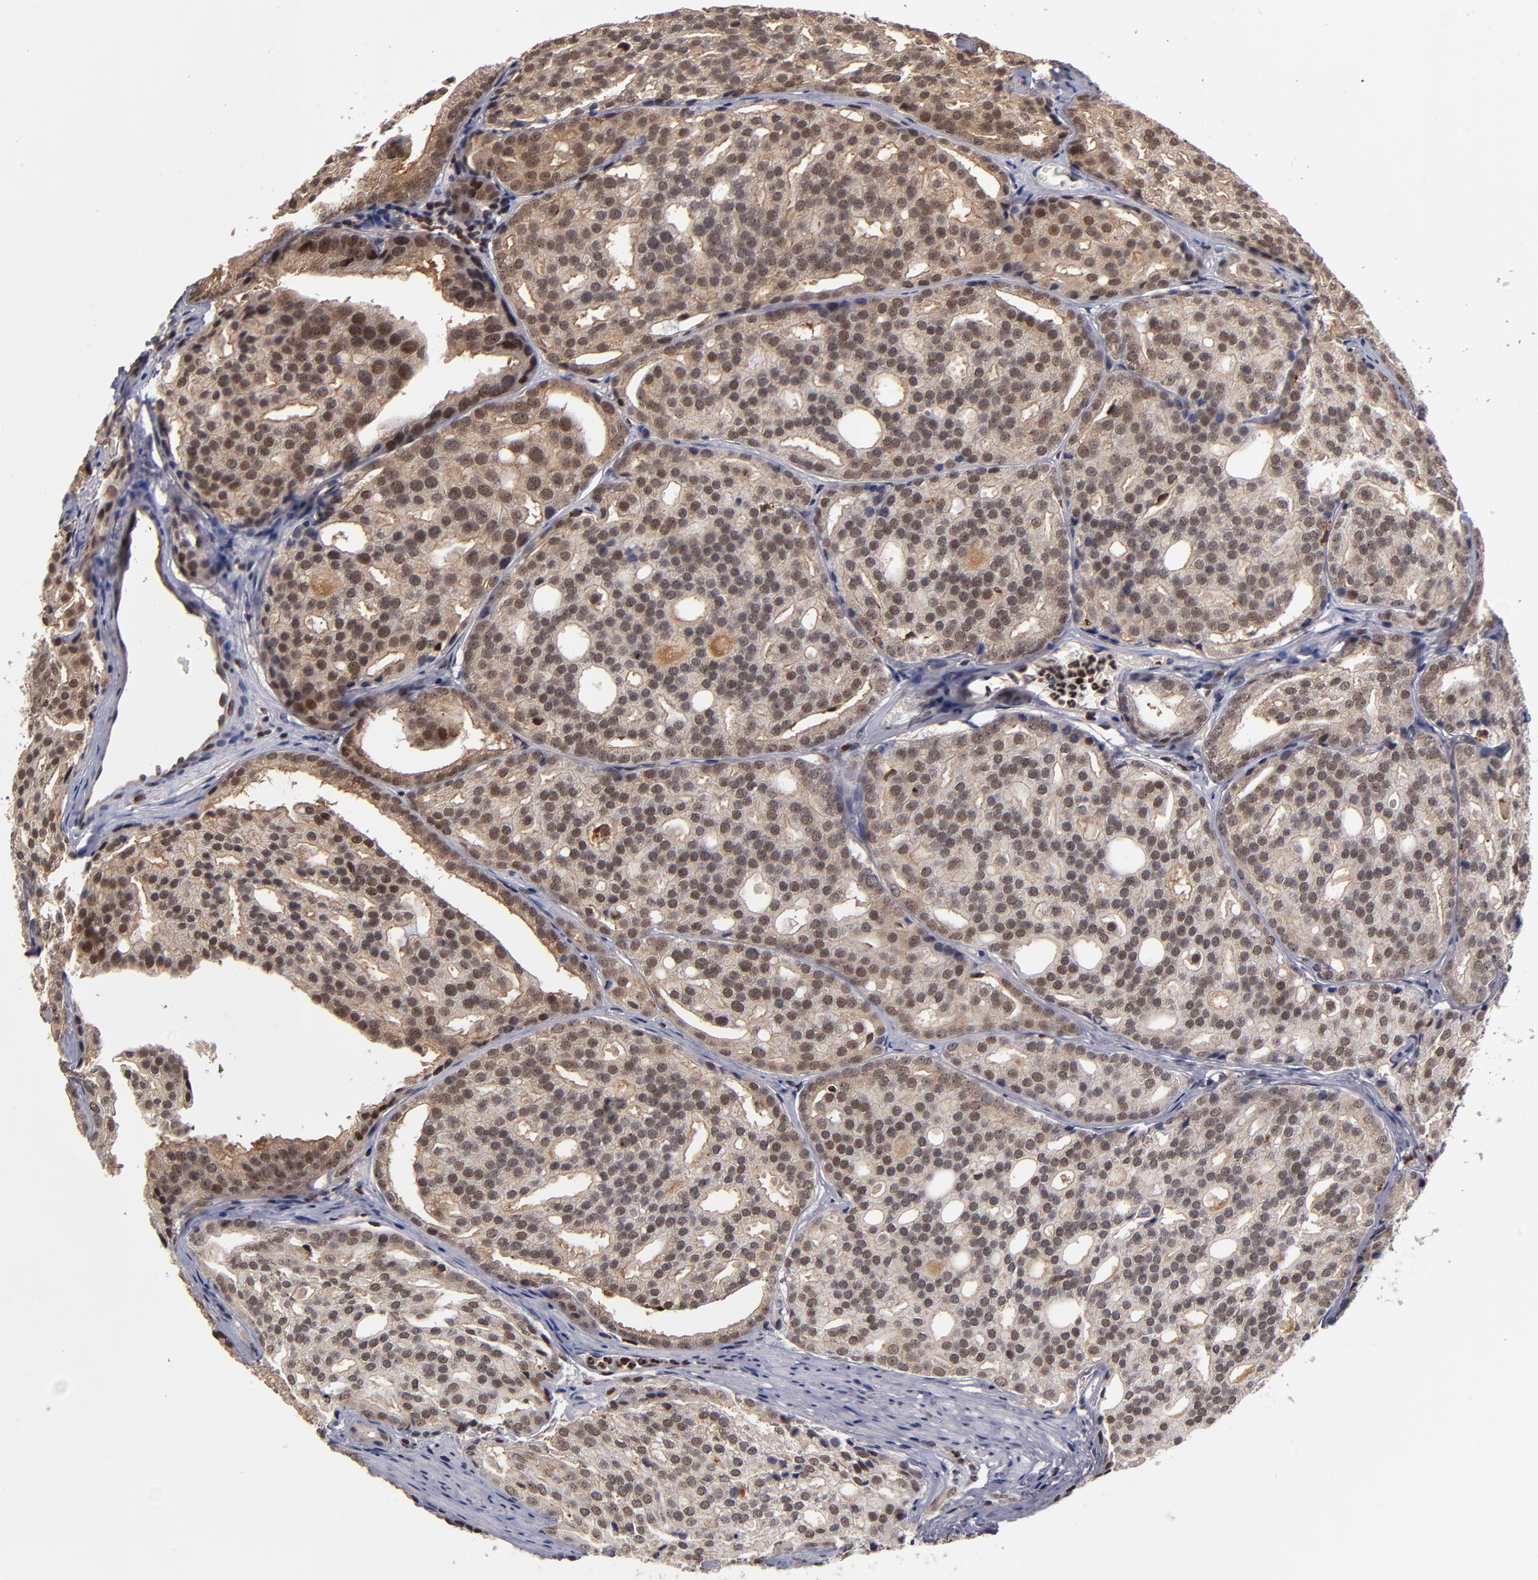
{"staining": {"intensity": "weak", "quantity": ">75%", "location": "nuclear"}, "tissue": "prostate cancer", "cell_type": "Tumor cells", "image_type": "cancer", "snomed": [{"axis": "morphology", "description": "Adenocarcinoma, High grade"}, {"axis": "topography", "description": "Prostate"}], "caption": "This is an image of immunohistochemistry staining of prostate high-grade adenocarcinoma, which shows weak positivity in the nuclear of tumor cells.", "gene": "KDM6A", "patient": {"sex": "male", "age": 64}}